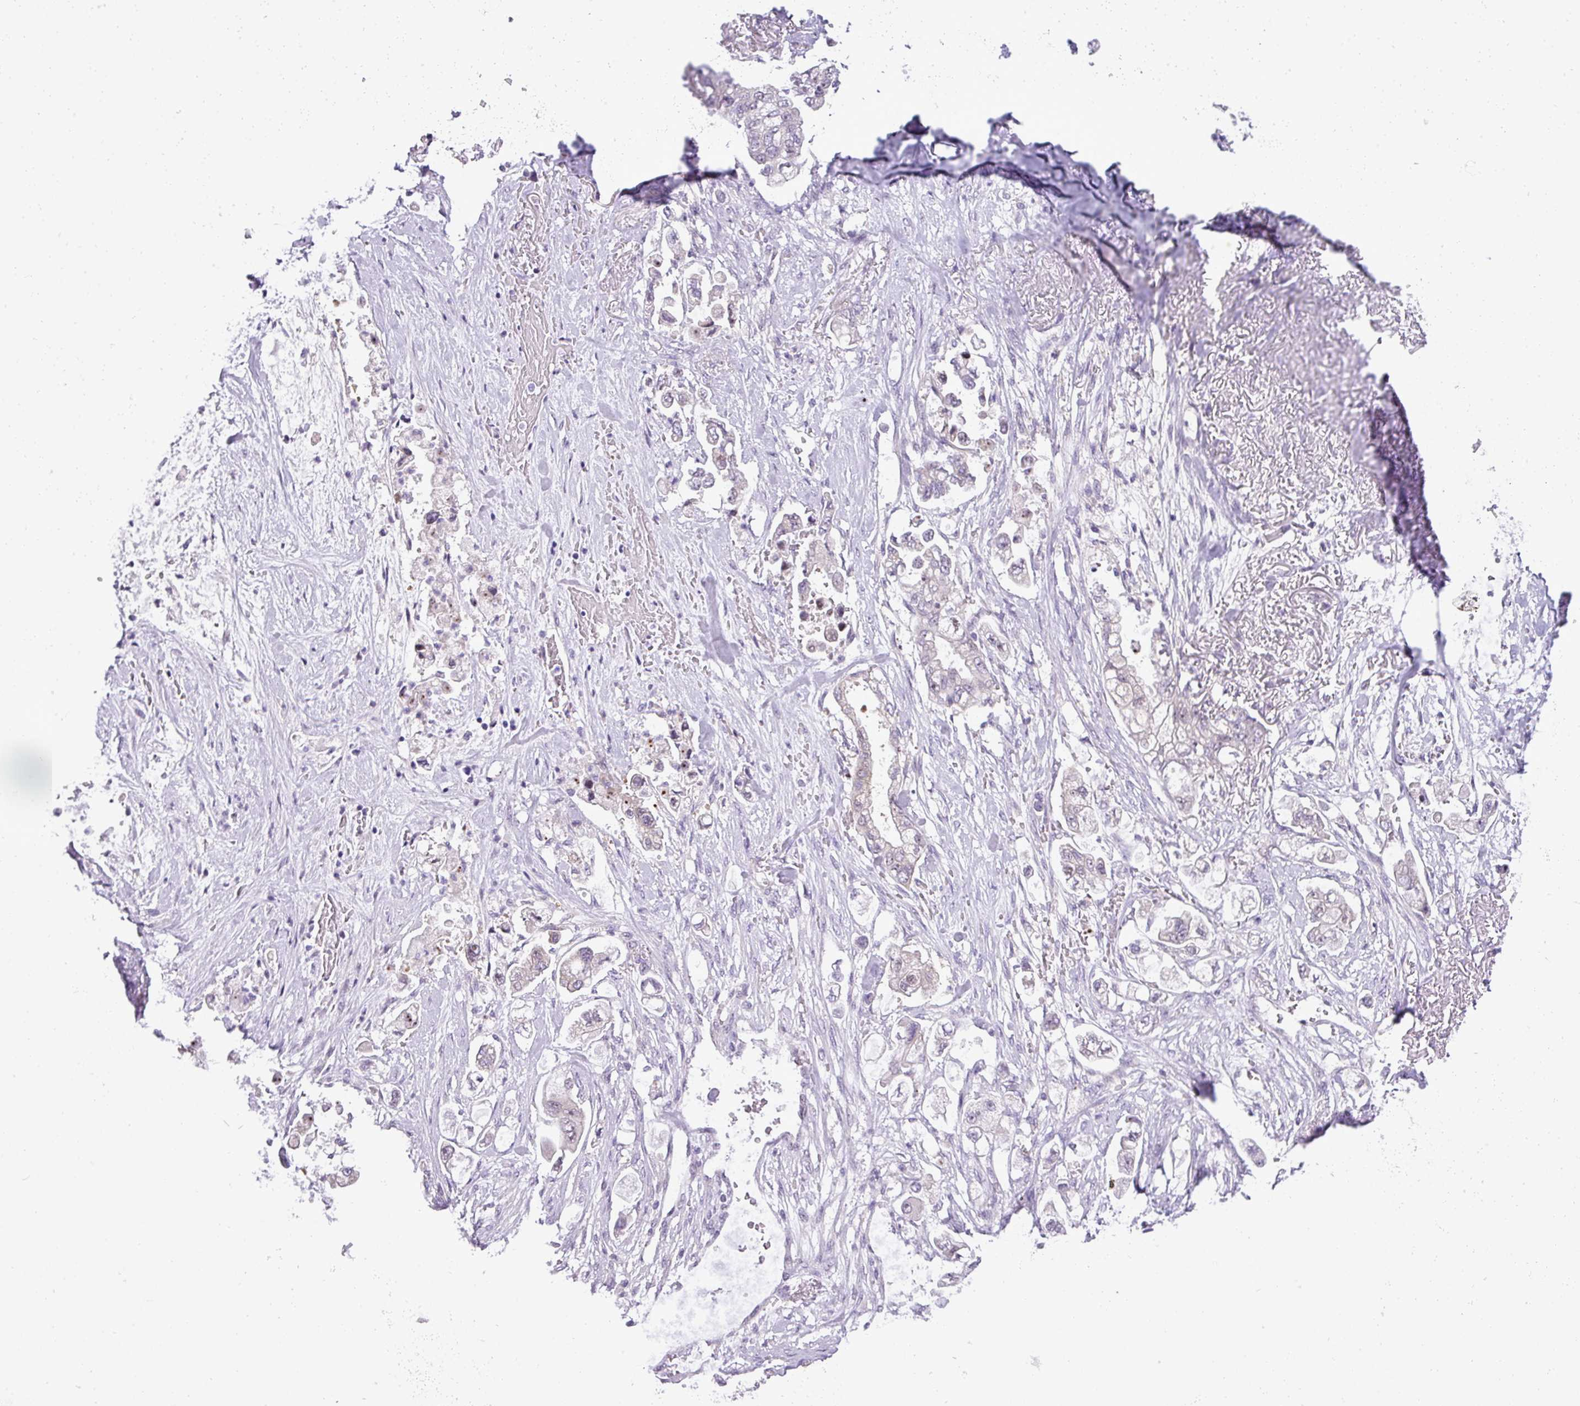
{"staining": {"intensity": "negative", "quantity": "none", "location": "none"}, "tissue": "stomach cancer", "cell_type": "Tumor cells", "image_type": "cancer", "snomed": [{"axis": "morphology", "description": "Adenocarcinoma, NOS"}, {"axis": "topography", "description": "Stomach"}], "caption": "This is an IHC micrograph of adenocarcinoma (stomach). There is no positivity in tumor cells.", "gene": "MAK16", "patient": {"sex": "male", "age": 62}}